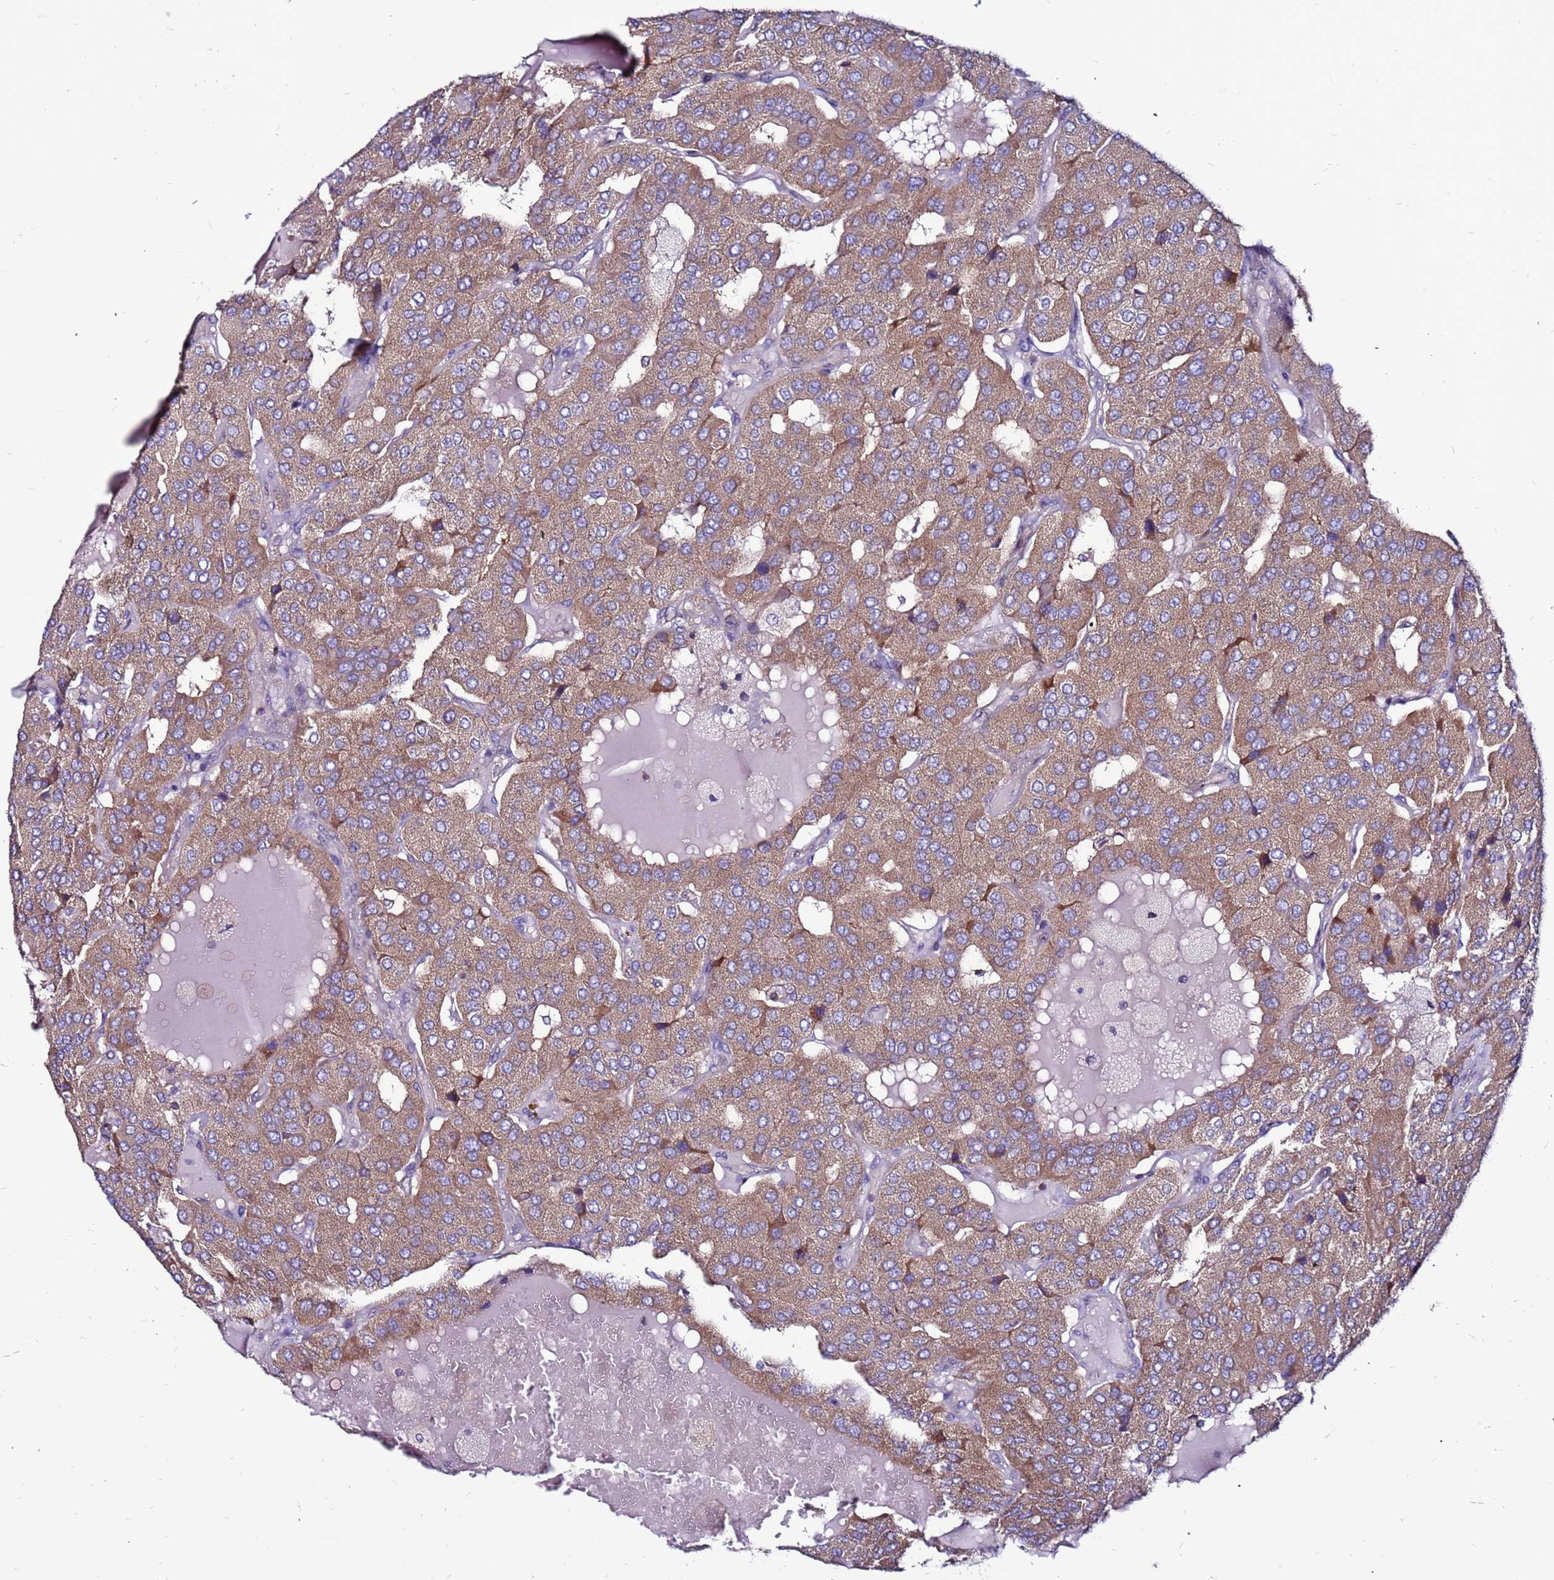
{"staining": {"intensity": "moderate", "quantity": ">75%", "location": "cytoplasmic/membranous"}, "tissue": "parathyroid gland", "cell_type": "Glandular cells", "image_type": "normal", "snomed": [{"axis": "morphology", "description": "Normal tissue, NOS"}, {"axis": "morphology", "description": "Adenoma, NOS"}, {"axis": "topography", "description": "Parathyroid gland"}], "caption": "Immunohistochemical staining of unremarkable parathyroid gland displays medium levels of moderate cytoplasmic/membranous positivity in approximately >75% of glandular cells. Using DAB (brown) and hematoxylin (blue) stains, captured at high magnification using brightfield microscopy.", "gene": "NRN1L", "patient": {"sex": "female", "age": 86}}